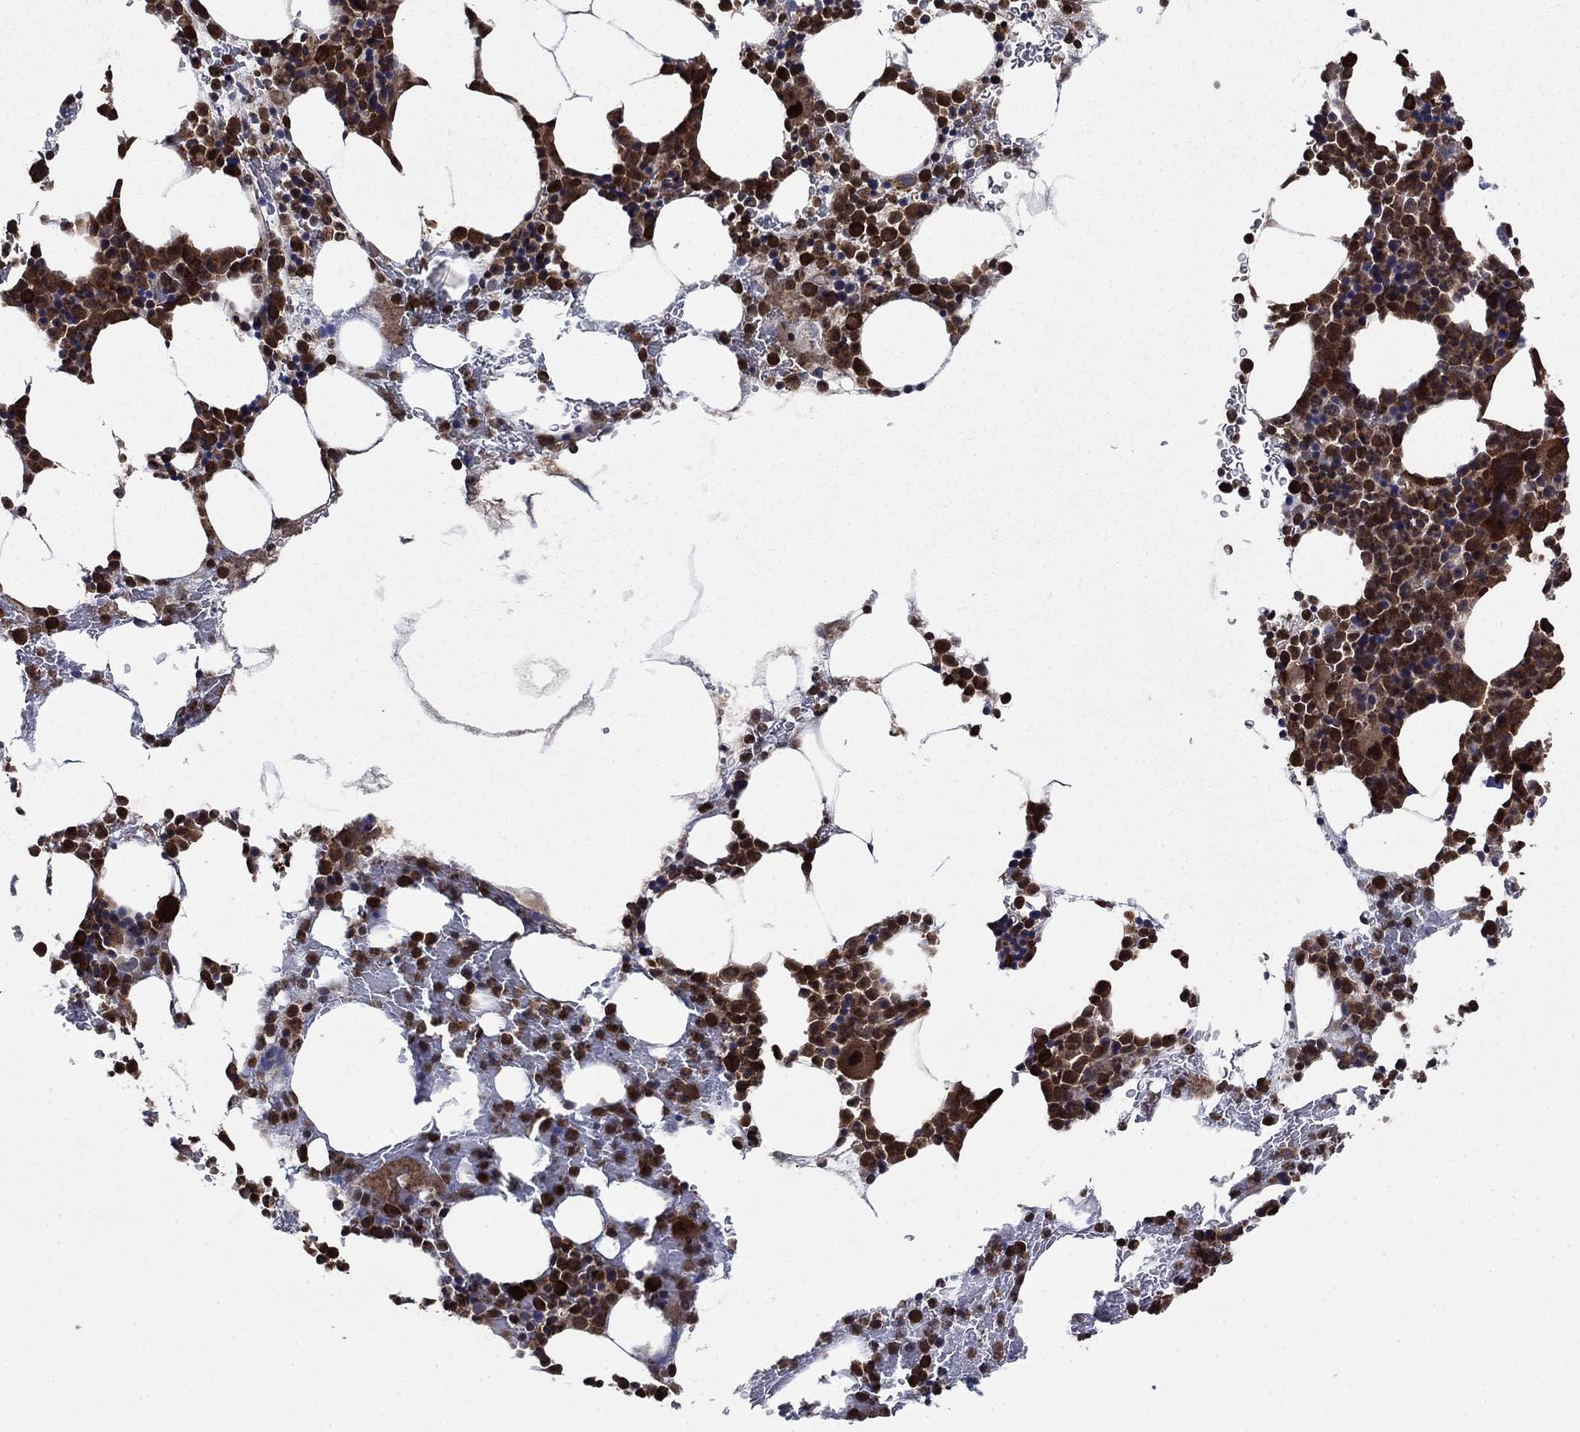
{"staining": {"intensity": "strong", "quantity": "25%-75%", "location": "cytoplasmic/membranous,nuclear"}, "tissue": "bone marrow", "cell_type": "Hematopoietic cells", "image_type": "normal", "snomed": [{"axis": "morphology", "description": "Normal tissue, NOS"}, {"axis": "topography", "description": "Bone marrow"}], "caption": "About 25%-75% of hematopoietic cells in unremarkable bone marrow exhibit strong cytoplasmic/membranous,nuclear protein staining as visualized by brown immunohistochemical staining.", "gene": "CACYBP", "patient": {"sex": "male", "age": 83}}